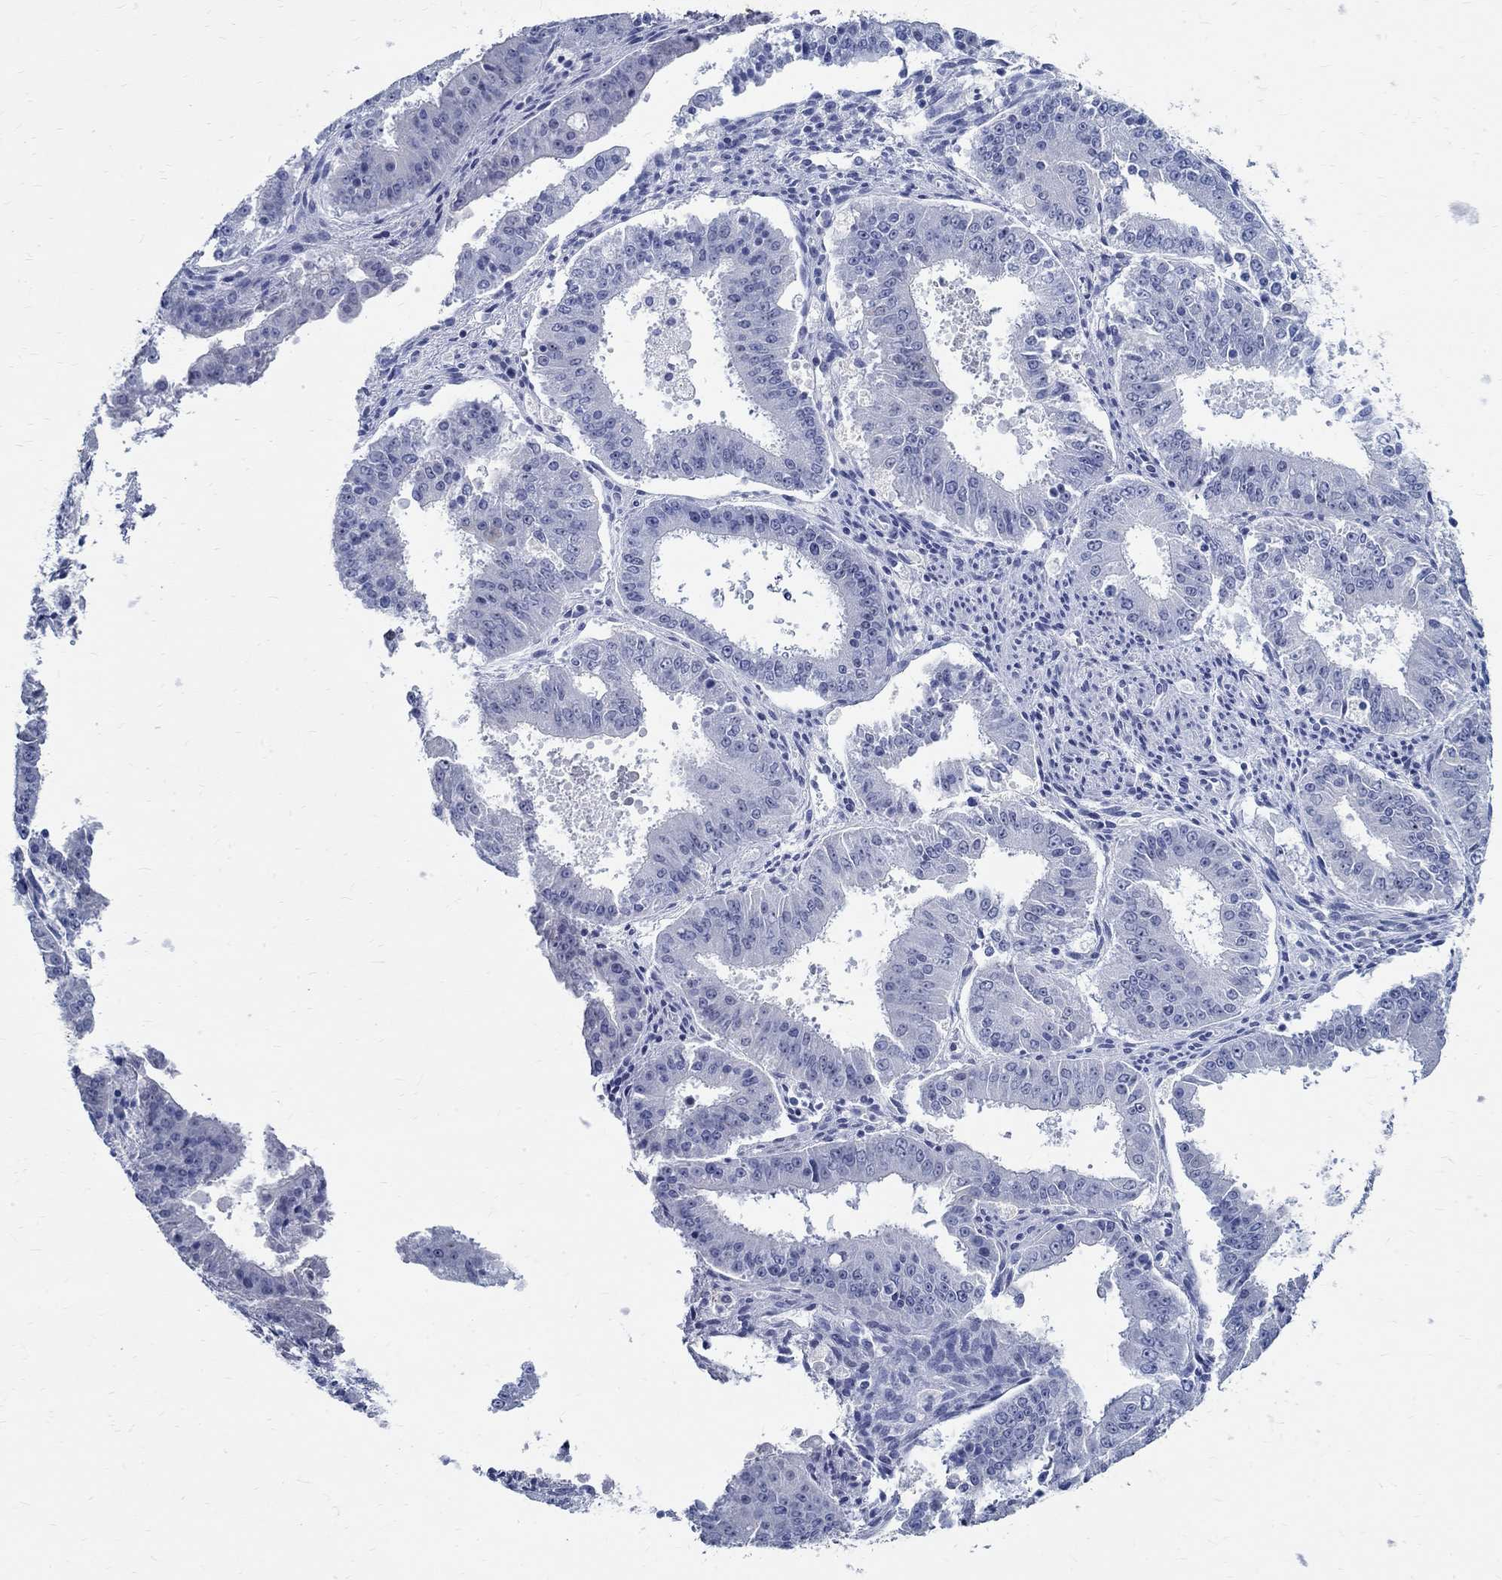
{"staining": {"intensity": "negative", "quantity": "none", "location": "none"}, "tissue": "ovarian cancer", "cell_type": "Tumor cells", "image_type": "cancer", "snomed": [{"axis": "morphology", "description": "Carcinoma, endometroid"}, {"axis": "topography", "description": "Ovary"}], "caption": "High magnification brightfield microscopy of ovarian cancer (endometroid carcinoma) stained with DAB (3,3'-diaminobenzidine) (brown) and counterstained with hematoxylin (blue): tumor cells show no significant staining.", "gene": "BSPRY", "patient": {"sex": "female", "age": 42}}